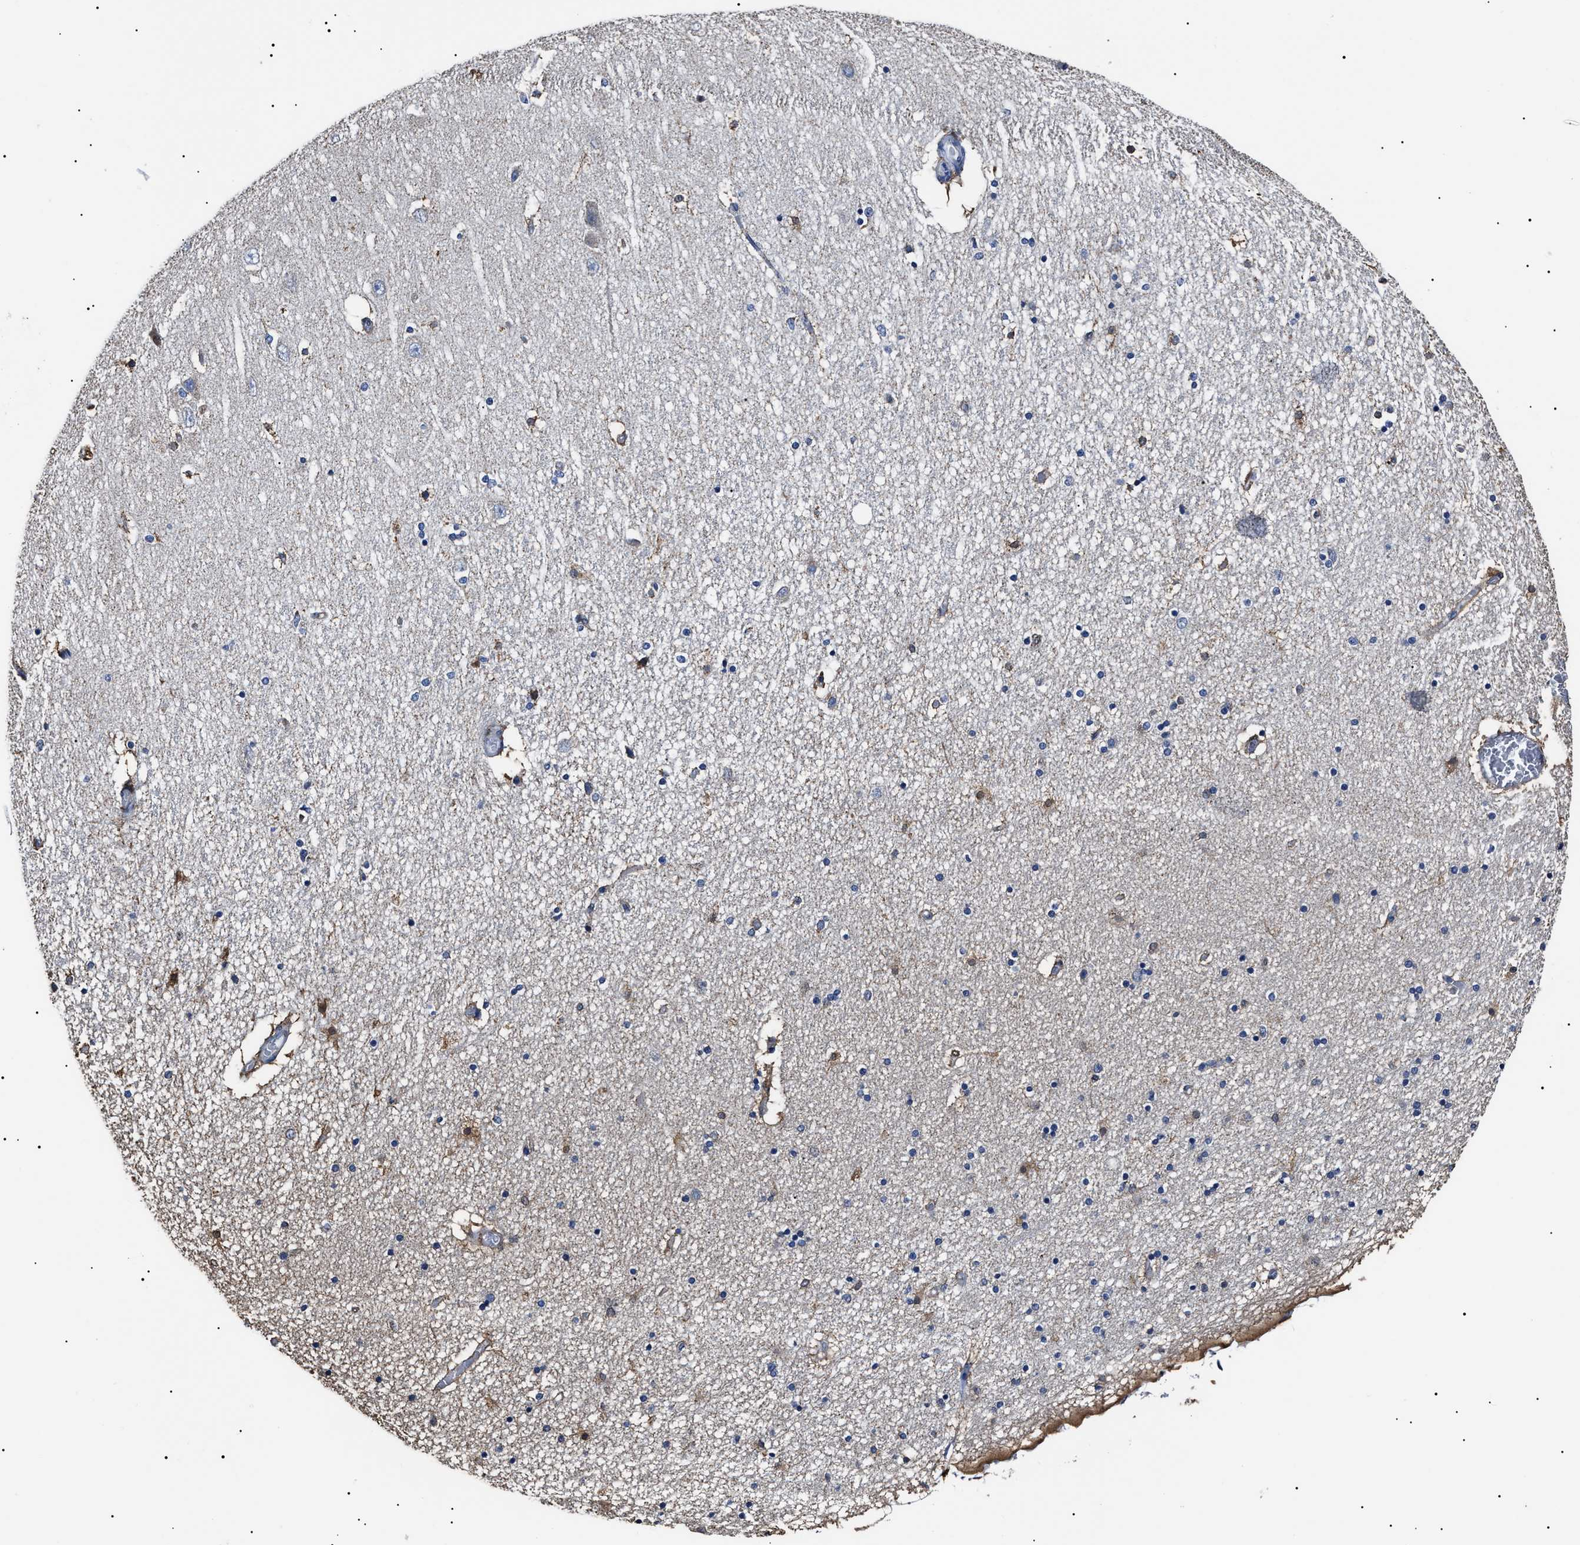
{"staining": {"intensity": "weak", "quantity": "<25%", "location": "cytoplasmic/membranous"}, "tissue": "hippocampus", "cell_type": "Glial cells", "image_type": "normal", "snomed": [{"axis": "morphology", "description": "Normal tissue, NOS"}, {"axis": "topography", "description": "Hippocampus"}], "caption": "IHC of unremarkable hippocampus exhibits no staining in glial cells.", "gene": "ALDH1A1", "patient": {"sex": "female", "age": 54}}